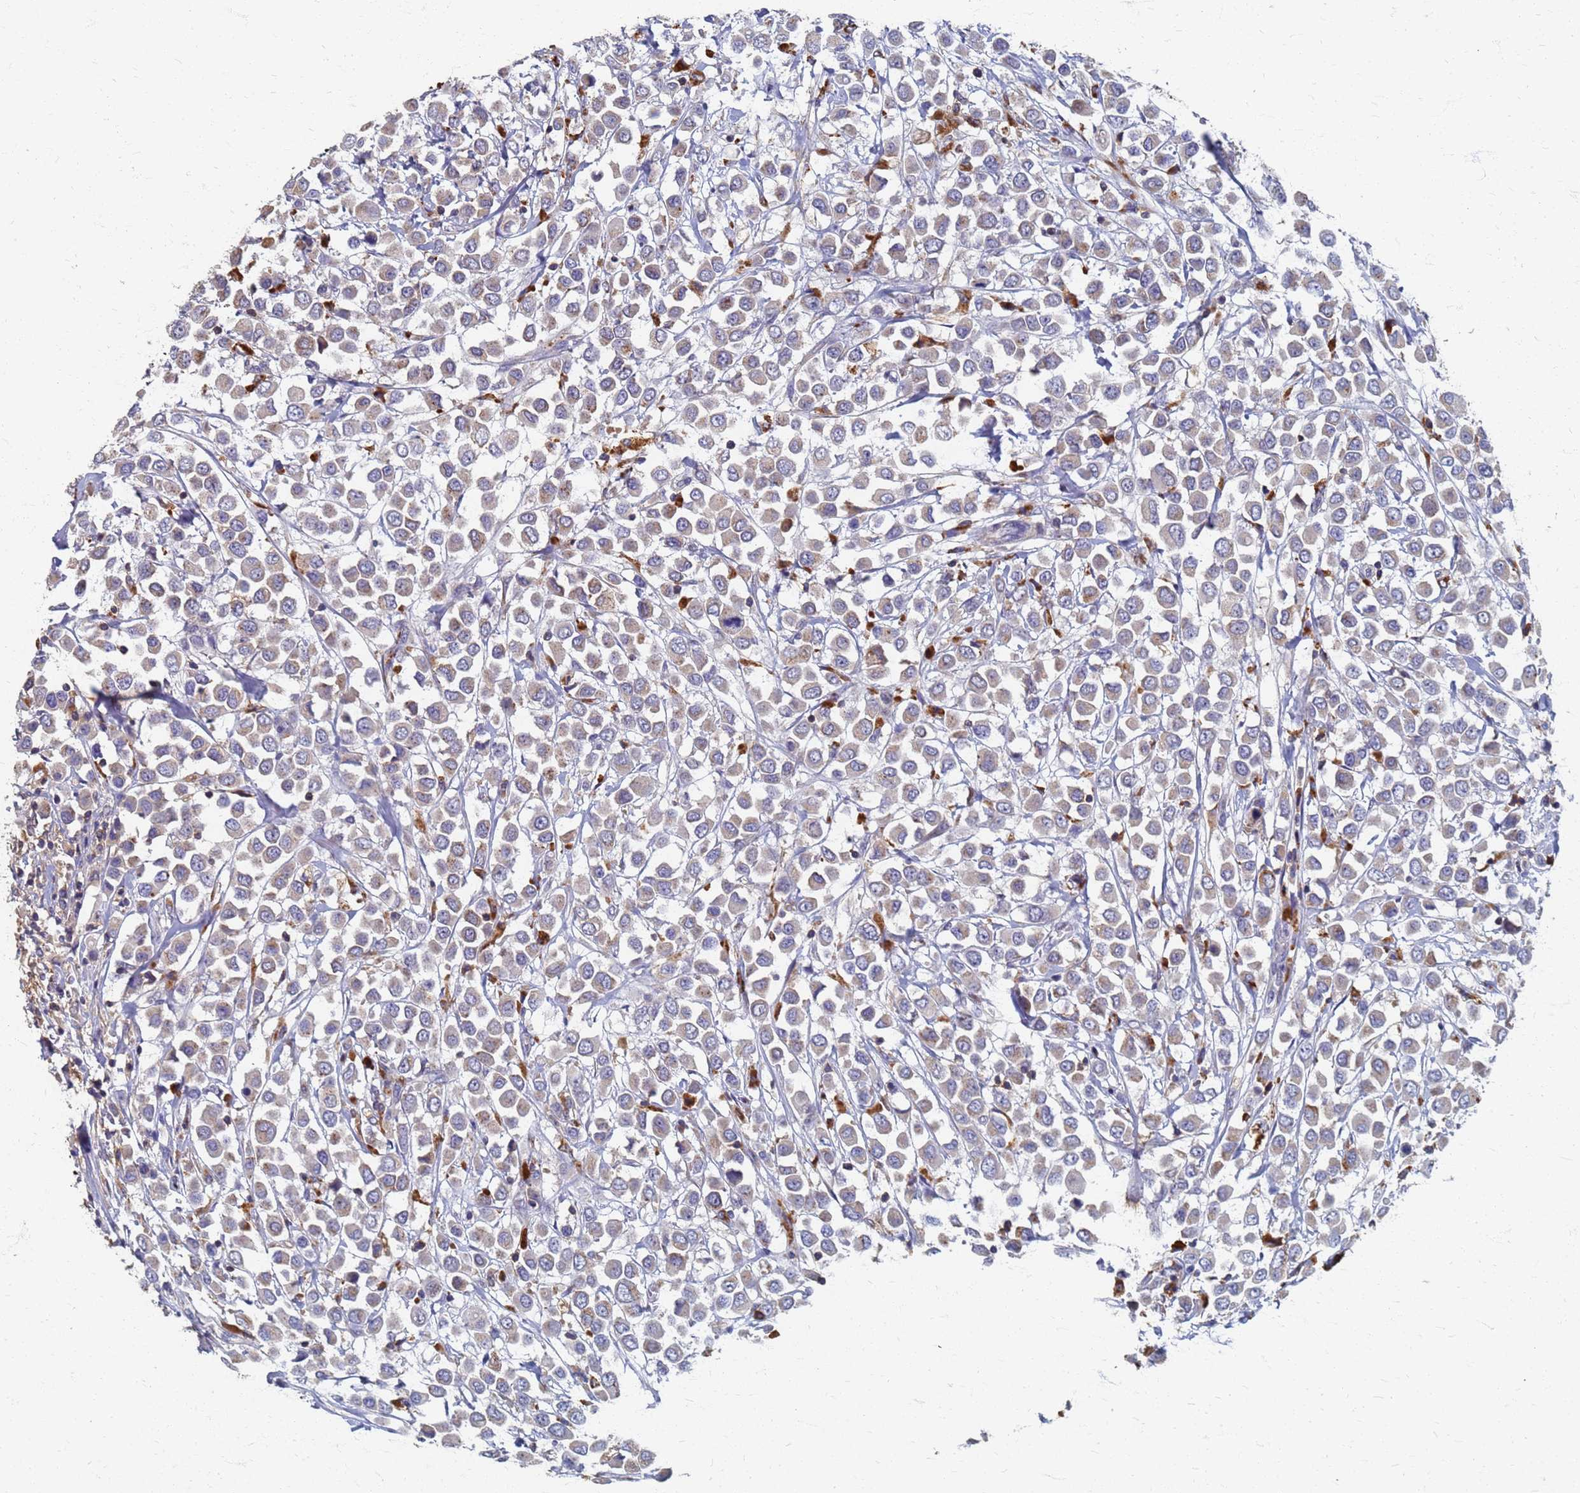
{"staining": {"intensity": "weak", "quantity": "25%-75%", "location": "cytoplasmic/membranous"}, "tissue": "breast cancer", "cell_type": "Tumor cells", "image_type": "cancer", "snomed": [{"axis": "morphology", "description": "Duct carcinoma"}, {"axis": "topography", "description": "Breast"}], "caption": "There is low levels of weak cytoplasmic/membranous expression in tumor cells of breast cancer (intraductal carcinoma), as demonstrated by immunohistochemical staining (brown color).", "gene": "KRCC1", "patient": {"sex": "female", "age": 61}}